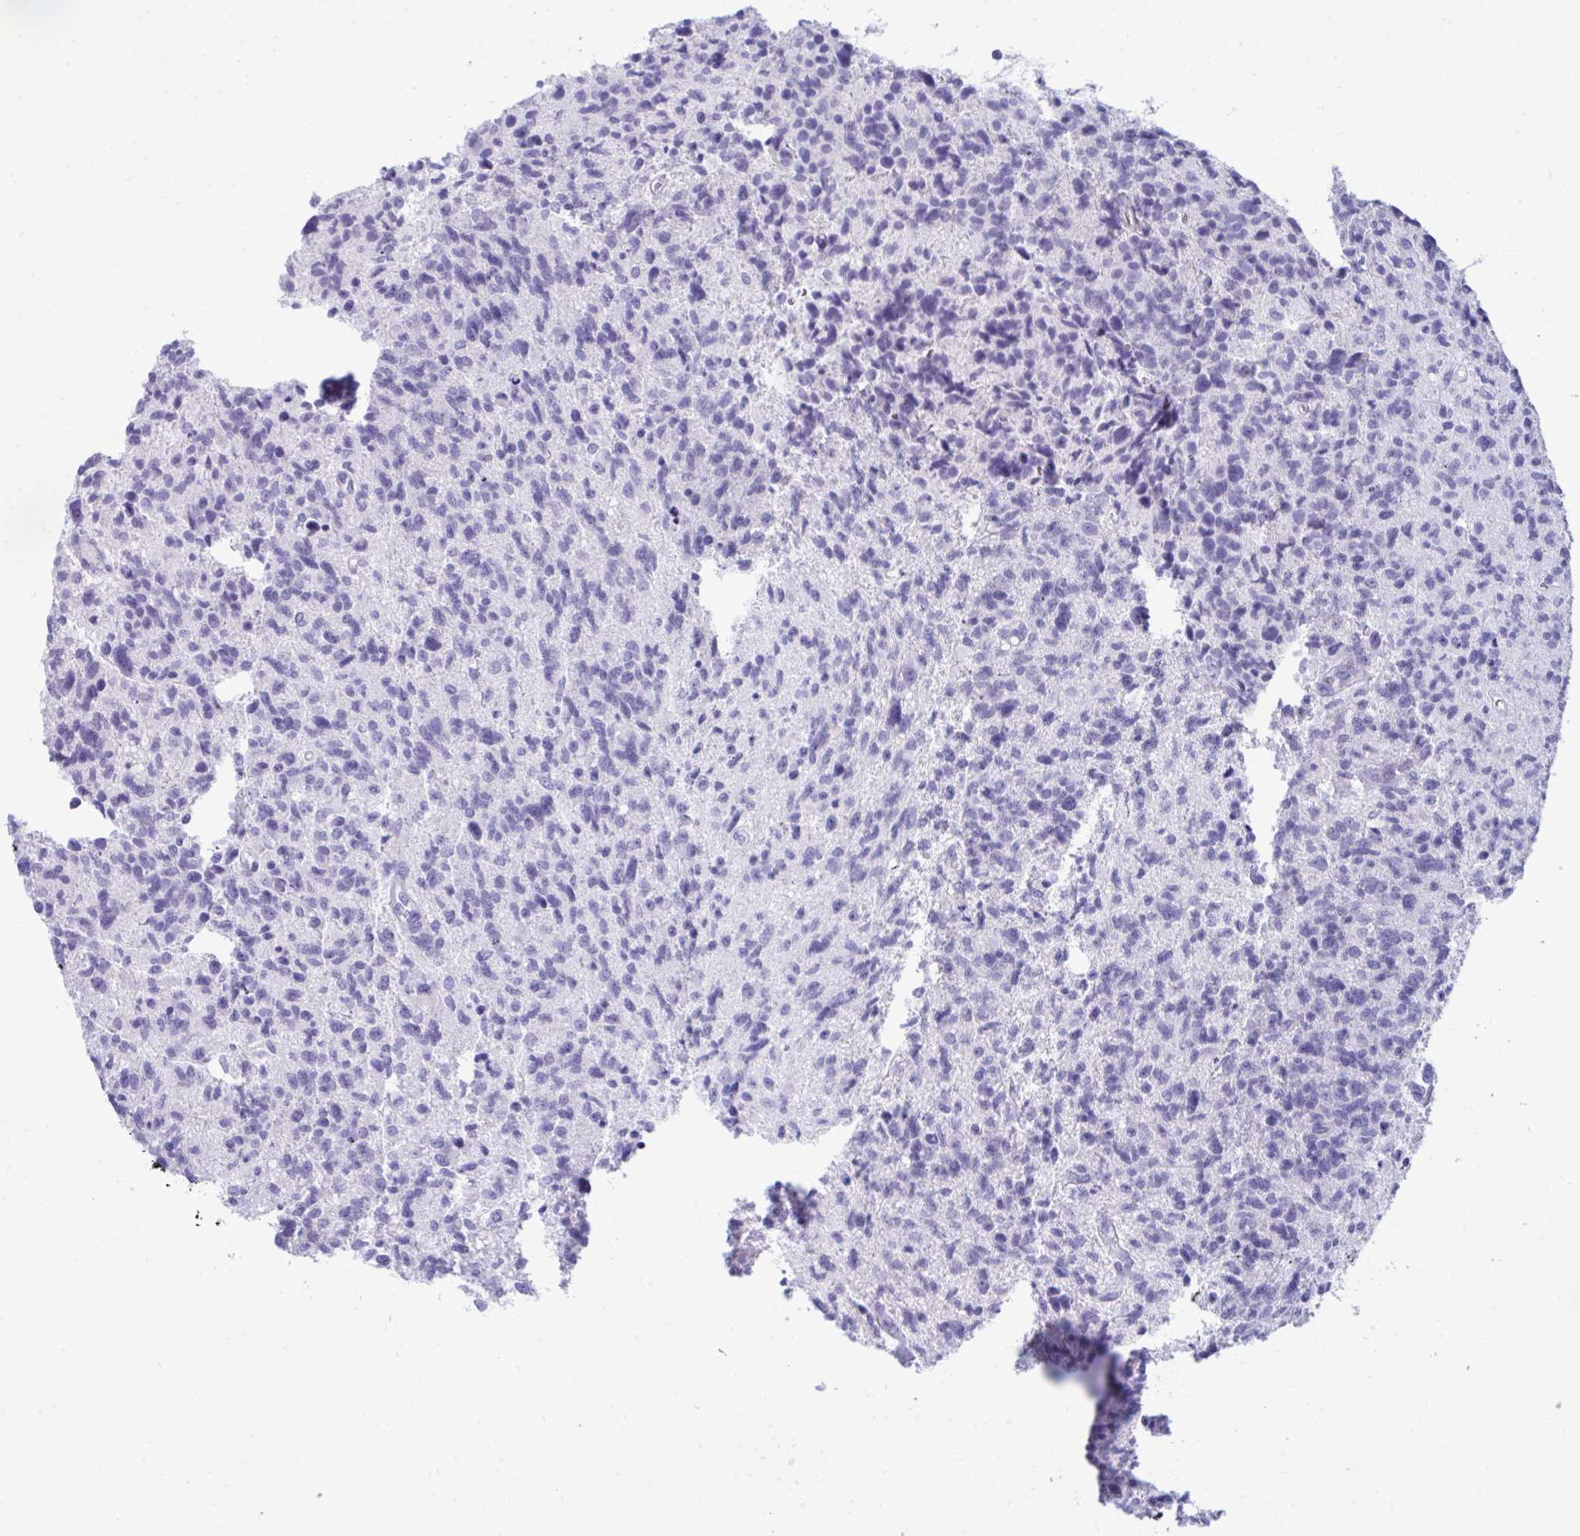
{"staining": {"intensity": "negative", "quantity": "none", "location": "none"}, "tissue": "glioma", "cell_type": "Tumor cells", "image_type": "cancer", "snomed": [{"axis": "morphology", "description": "Glioma, malignant, High grade"}, {"axis": "topography", "description": "Brain"}], "caption": "A photomicrograph of human high-grade glioma (malignant) is negative for staining in tumor cells.", "gene": "PIGZ", "patient": {"sex": "male", "age": 29}}